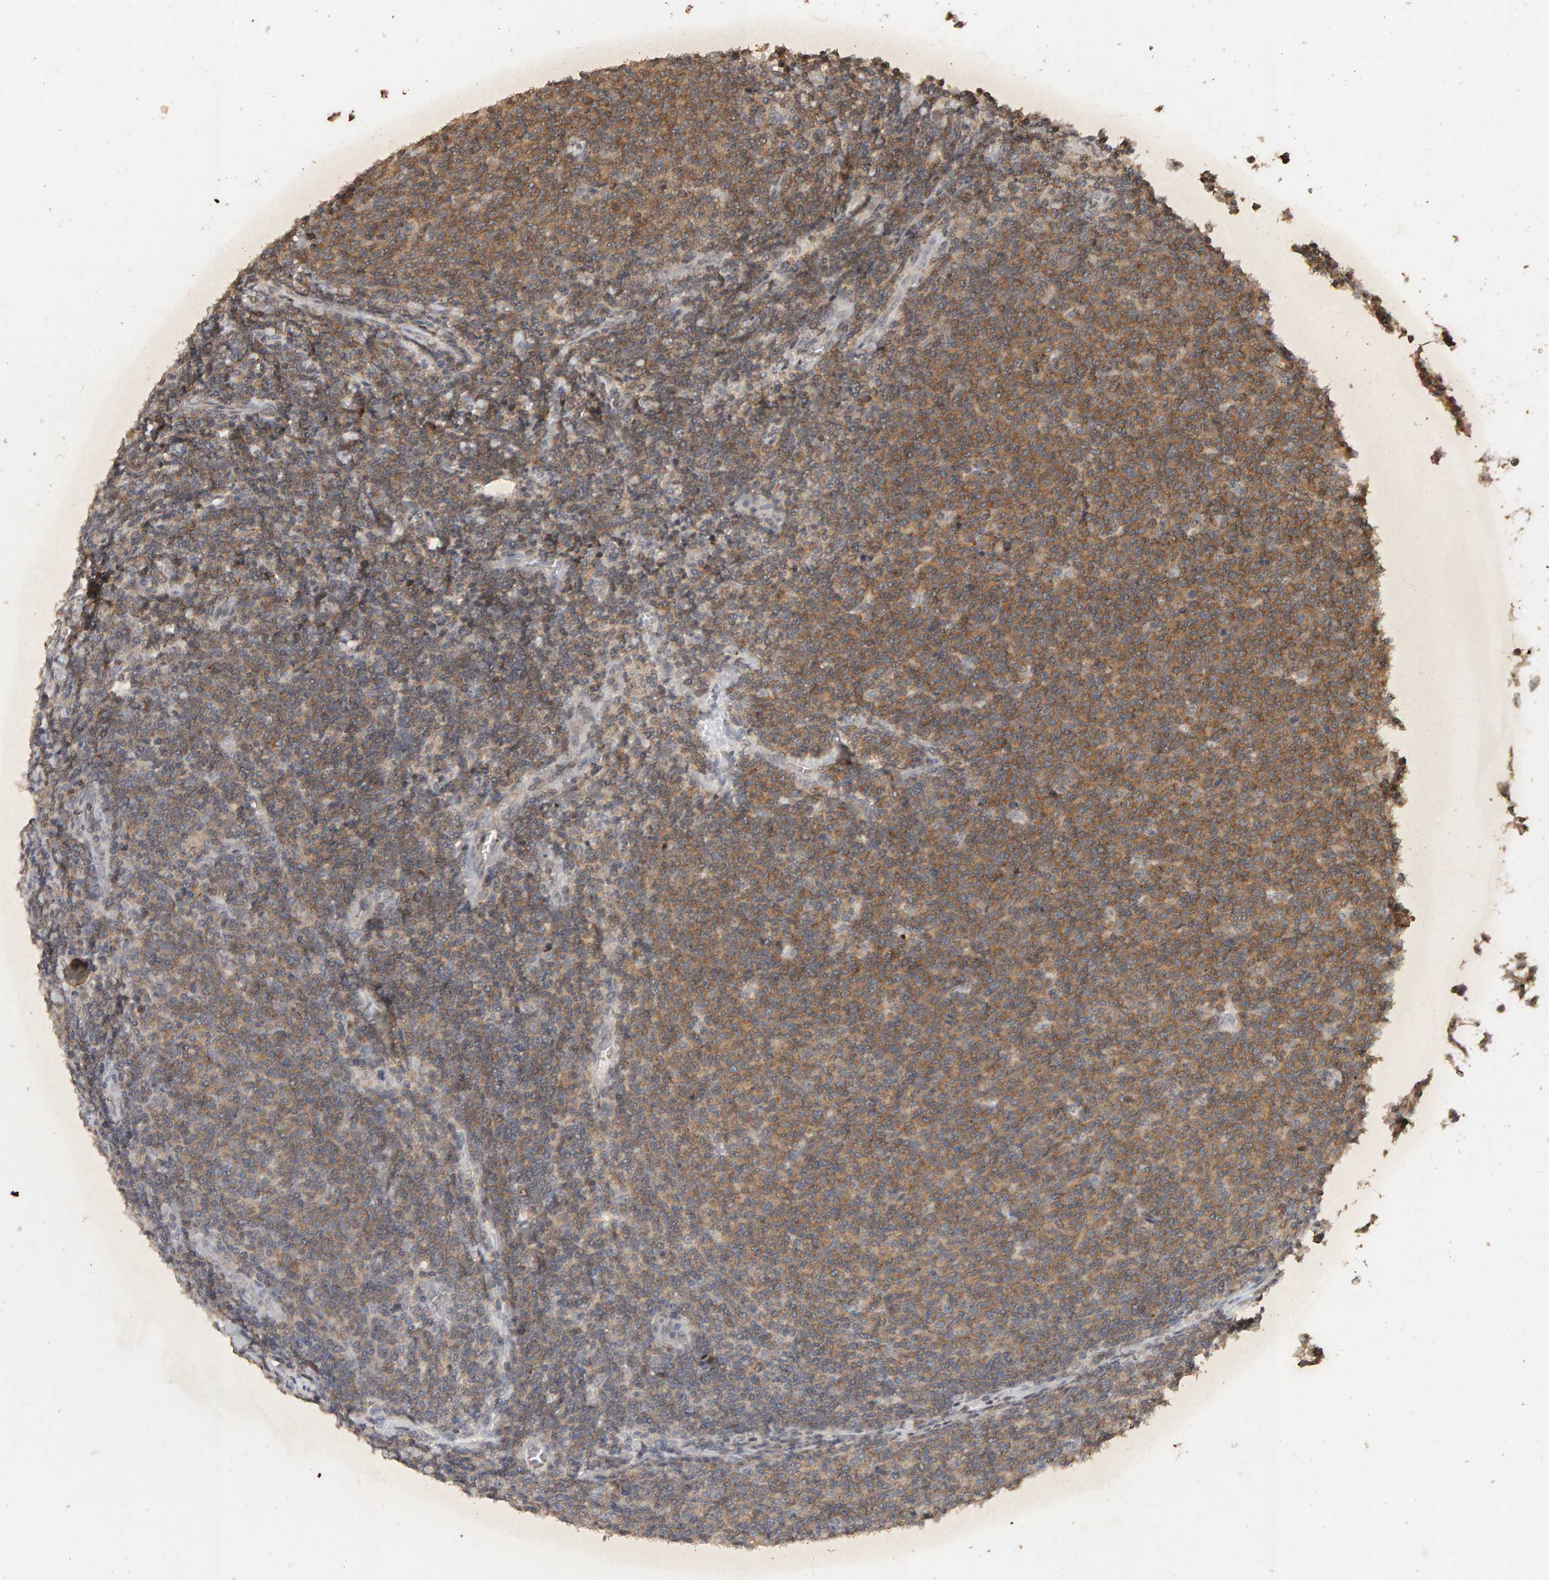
{"staining": {"intensity": "moderate", "quantity": ">75%", "location": "cytoplasmic/membranous"}, "tissue": "lymphoma", "cell_type": "Tumor cells", "image_type": "cancer", "snomed": [{"axis": "morphology", "description": "Malignant lymphoma, non-Hodgkin's type, Low grade"}, {"axis": "topography", "description": "Lymph node"}], "caption": "Moderate cytoplasmic/membranous staining is seen in approximately >75% of tumor cells in lymphoma.", "gene": "DNAJB5", "patient": {"sex": "male", "age": 66}}